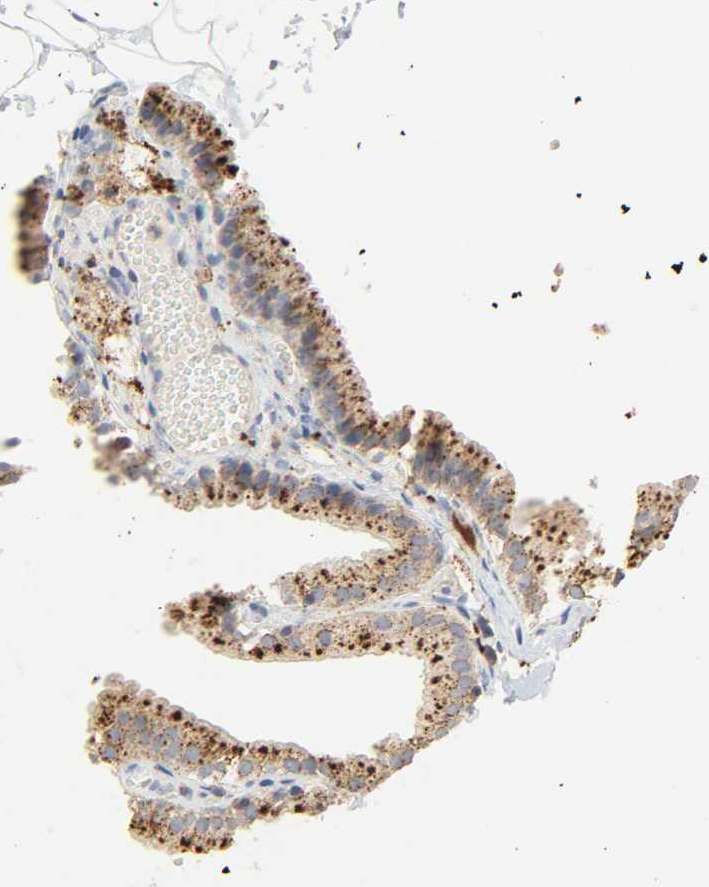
{"staining": {"intensity": "strong", "quantity": ">75%", "location": "cytoplasmic/membranous"}, "tissue": "gallbladder", "cell_type": "Glandular cells", "image_type": "normal", "snomed": [{"axis": "morphology", "description": "Normal tissue, NOS"}, {"axis": "topography", "description": "Gallbladder"}], "caption": "Human gallbladder stained with a brown dye reveals strong cytoplasmic/membranous positive positivity in about >75% of glandular cells.", "gene": "CAMK2A", "patient": {"sex": "female", "age": 24}}